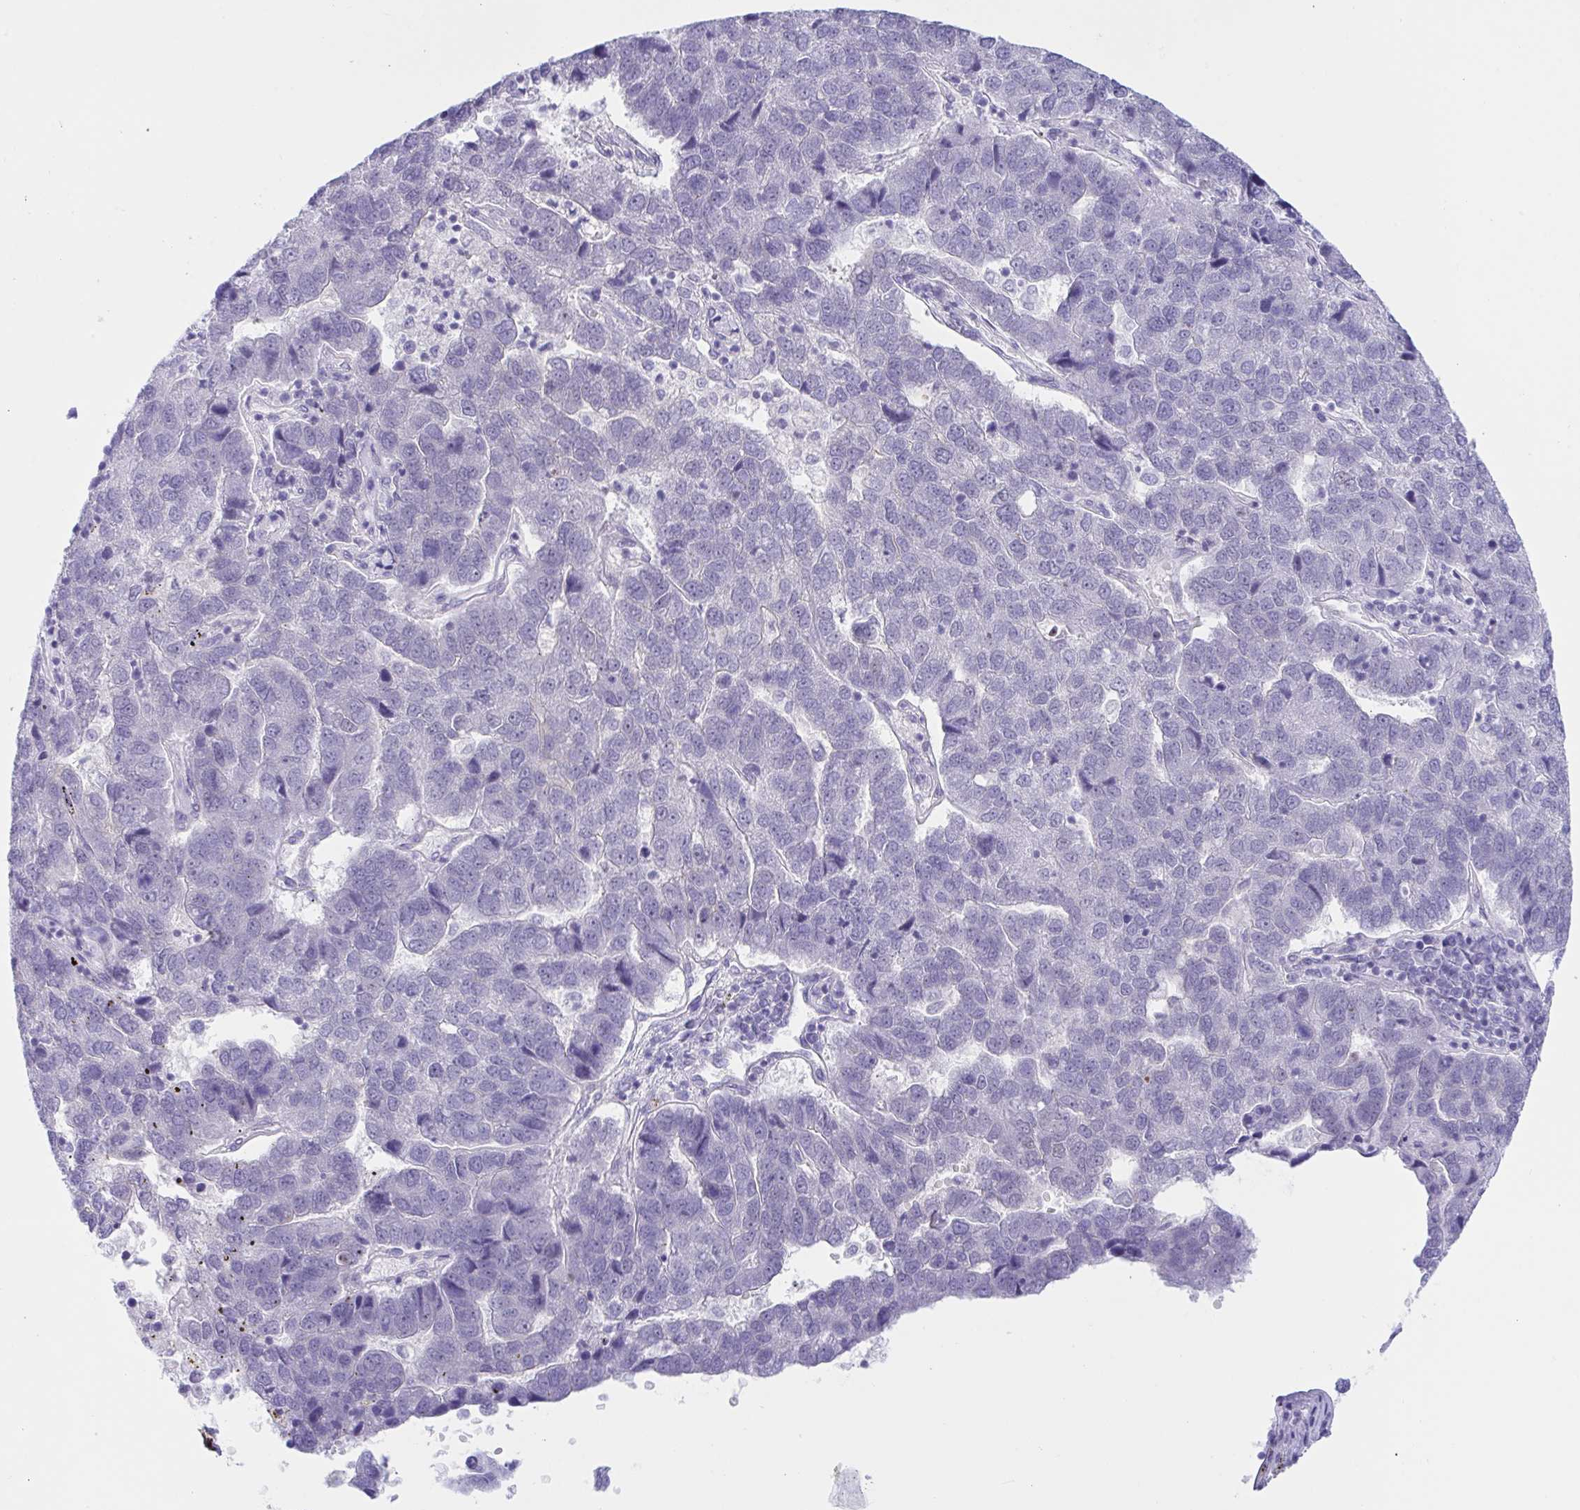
{"staining": {"intensity": "negative", "quantity": "none", "location": "none"}, "tissue": "pancreatic cancer", "cell_type": "Tumor cells", "image_type": "cancer", "snomed": [{"axis": "morphology", "description": "Adenocarcinoma, NOS"}, {"axis": "topography", "description": "Pancreas"}], "caption": "Tumor cells are negative for brown protein staining in pancreatic cancer.", "gene": "IKZF2", "patient": {"sex": "female", "age": 61}}